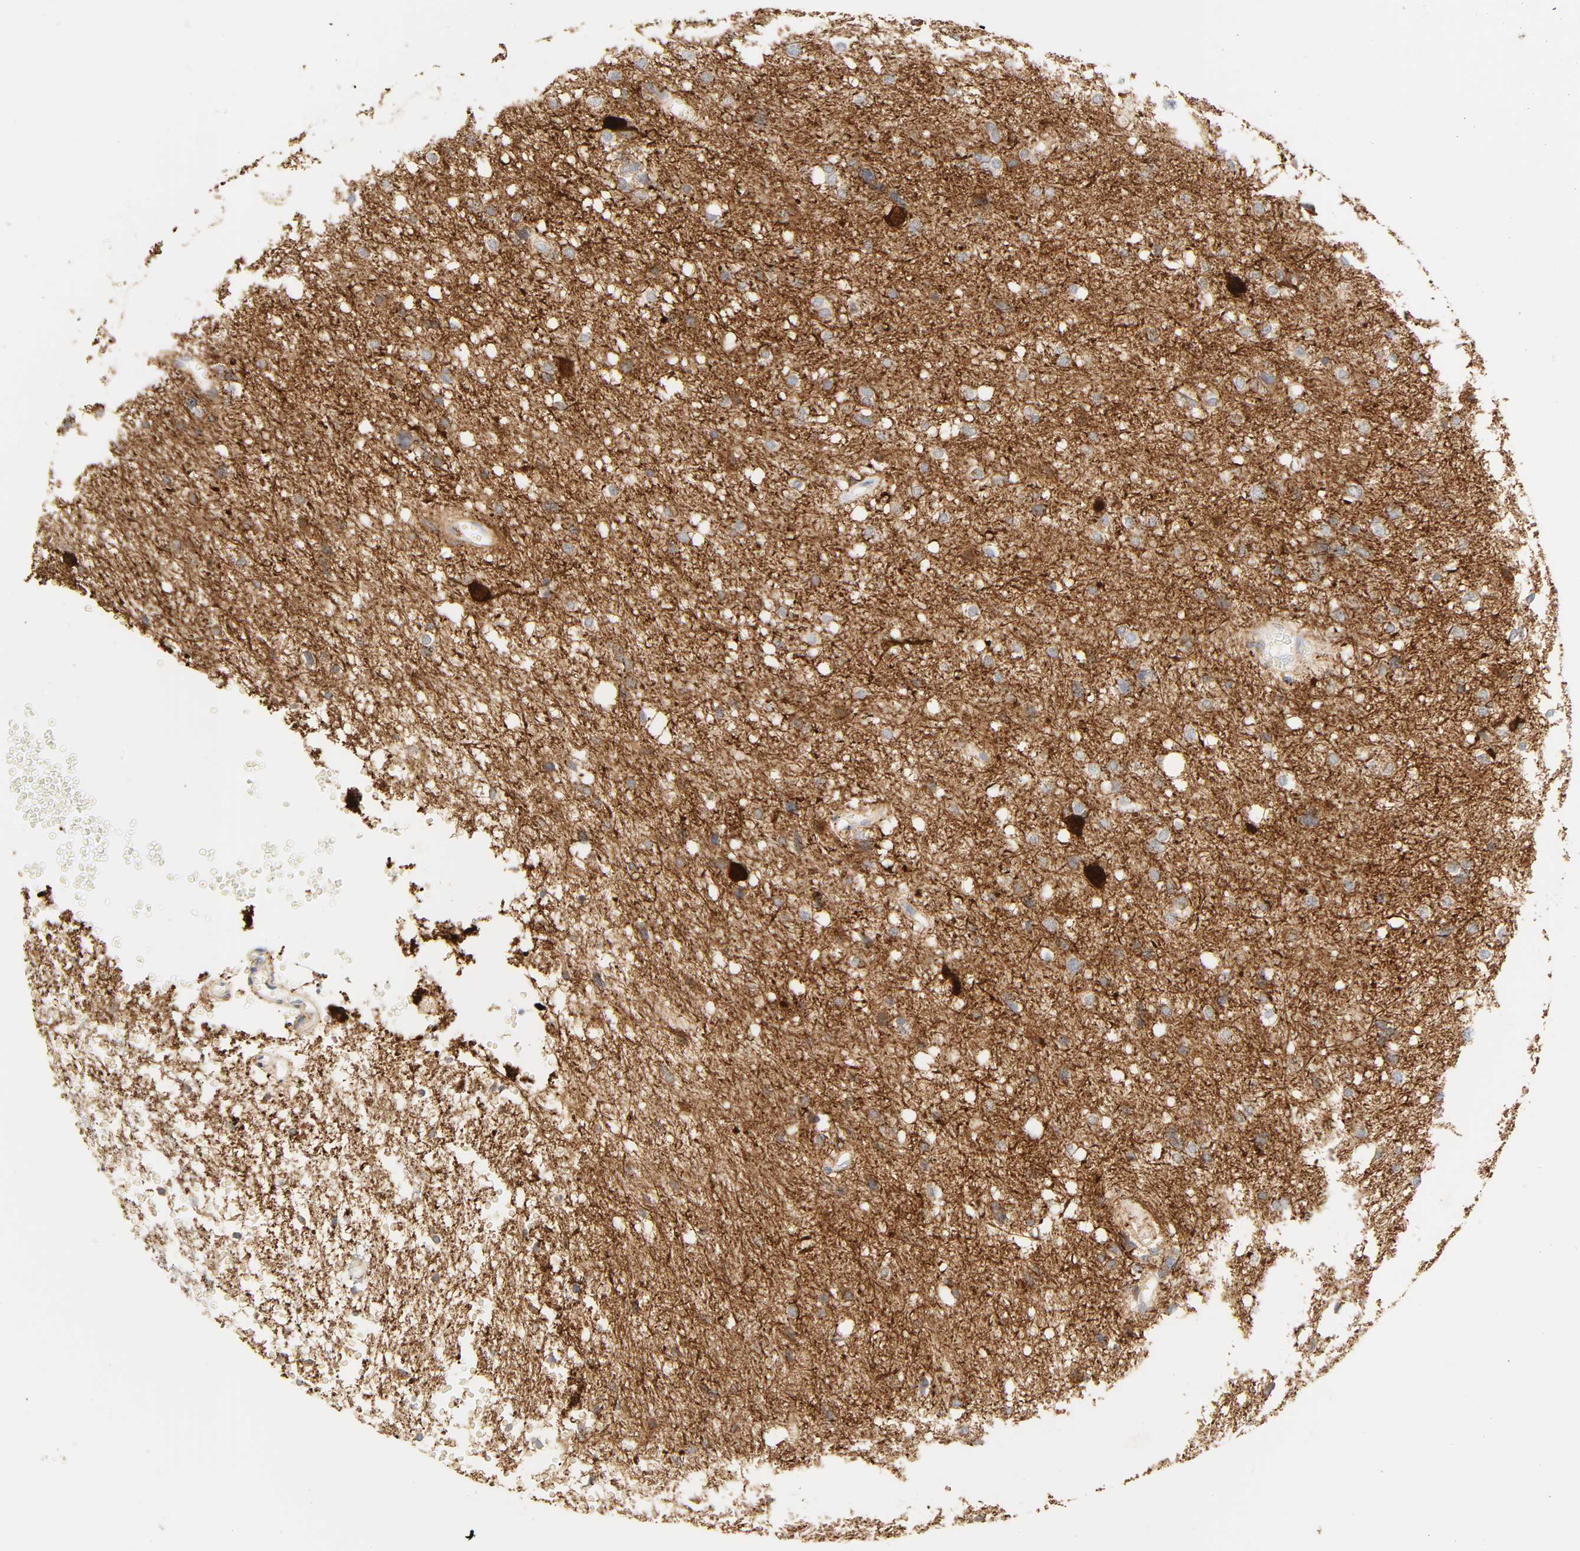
{"staining": {"intensity": "negative", "quantity": "none", "location": "none"}, "tissue": "glioma", "cell_type": "Tumor cells", "image_type": "cancer", "snomed": [{"axis": "morphology", "description": "Glioma, malignant, High grade"}, {"axis": "topography", "description": "Brain"}], "caption": "This is an immunohistochemistry (IHC) image of malignant glioma (high-grade). There is no positivity in tumor cells.", "gene": "CAMK2A", "patient": {"sex": "female", "age": 59}}